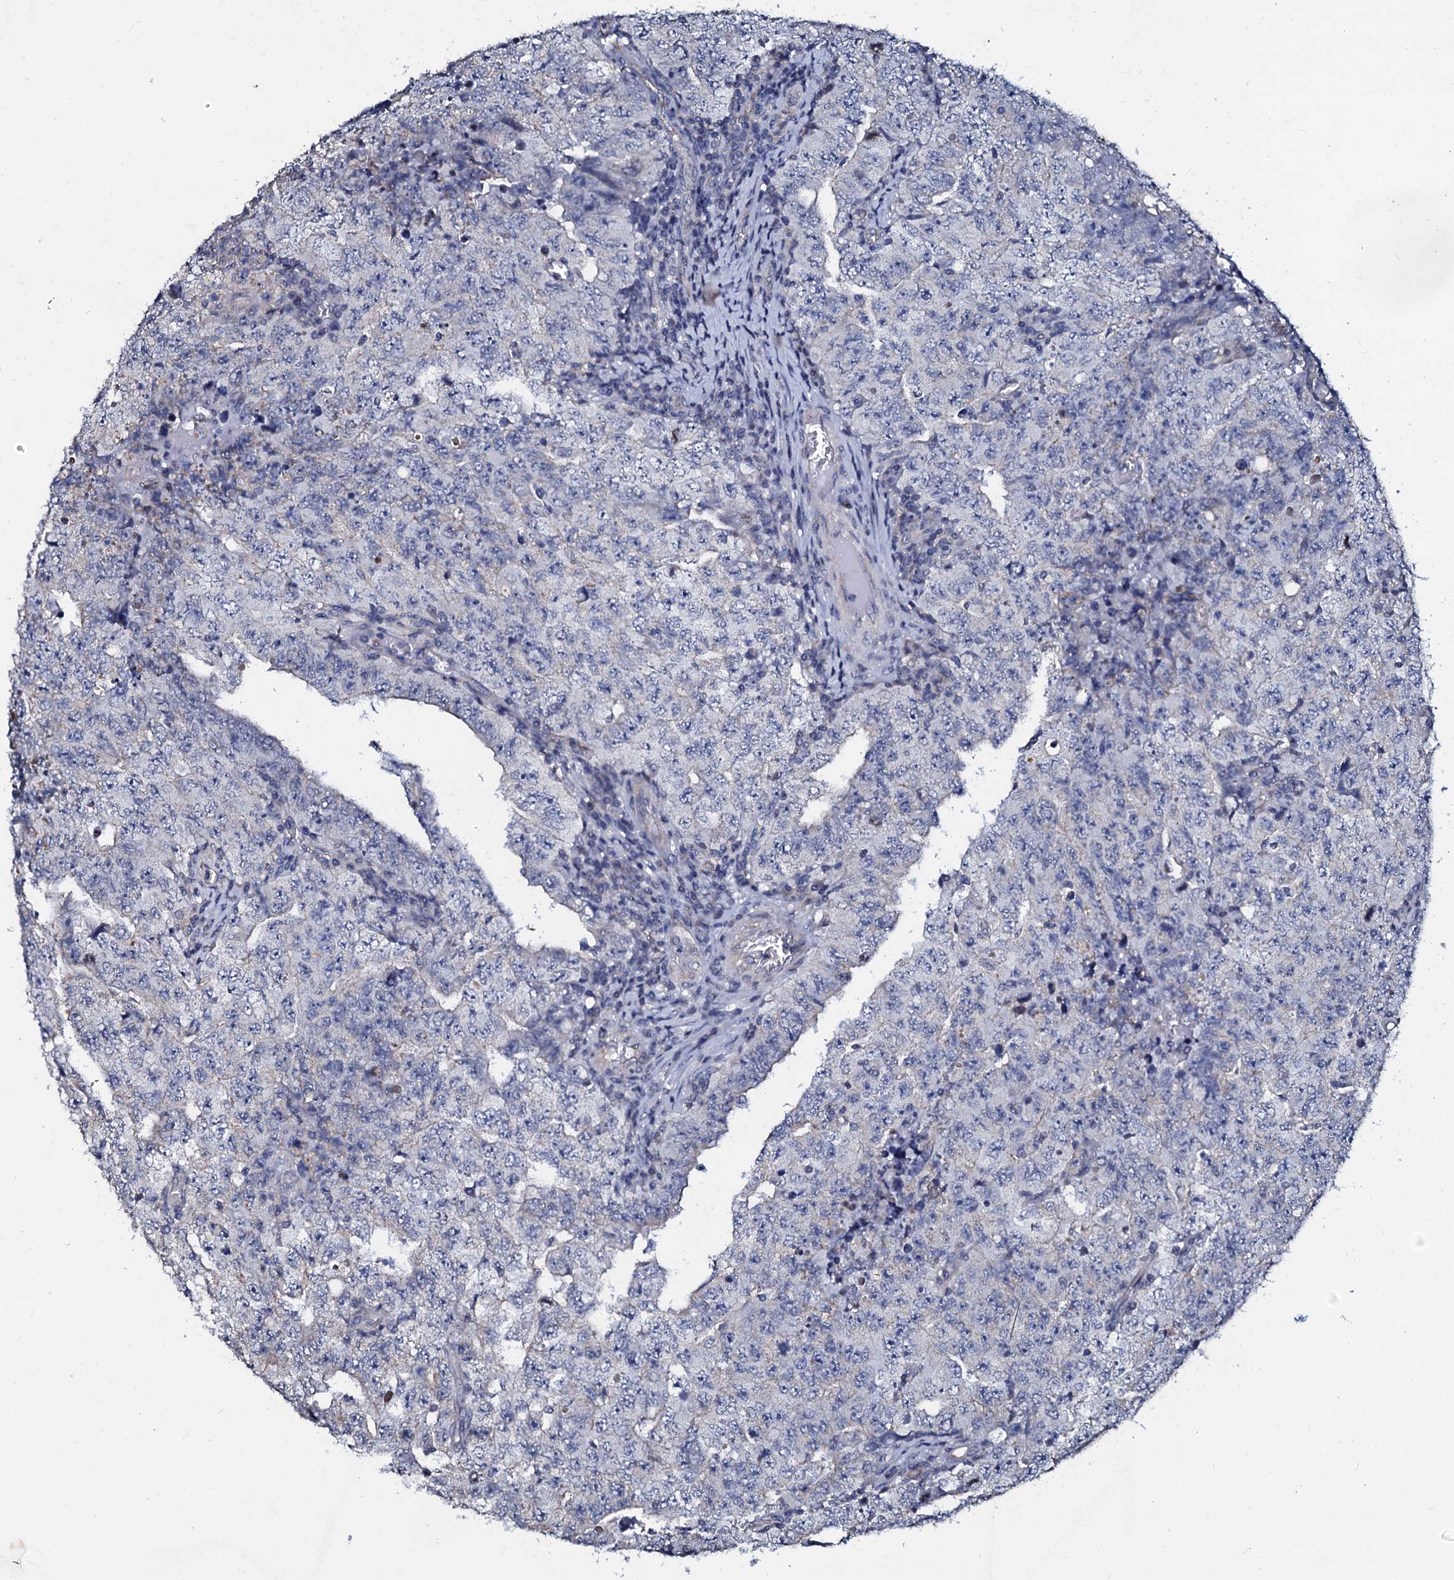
{"staining": {"intensity": "negative", "quantity": "none", "location": "none"}, "tissue": "testis cancer", "cell_type": "Tumor cells", "image_type": "cancer", "snomed": [{"axis": "morphology", "description": "Carcinoma, Embryonal, NOS"}, {"axis": "topography", "description": "Testis"}], "caption": "Tumor cells are negative for brown protein staining in testis cancer (embryonal carcinoma).", "gene": "SLC37A4", "patient": {"sex": "male", "age": 26}}